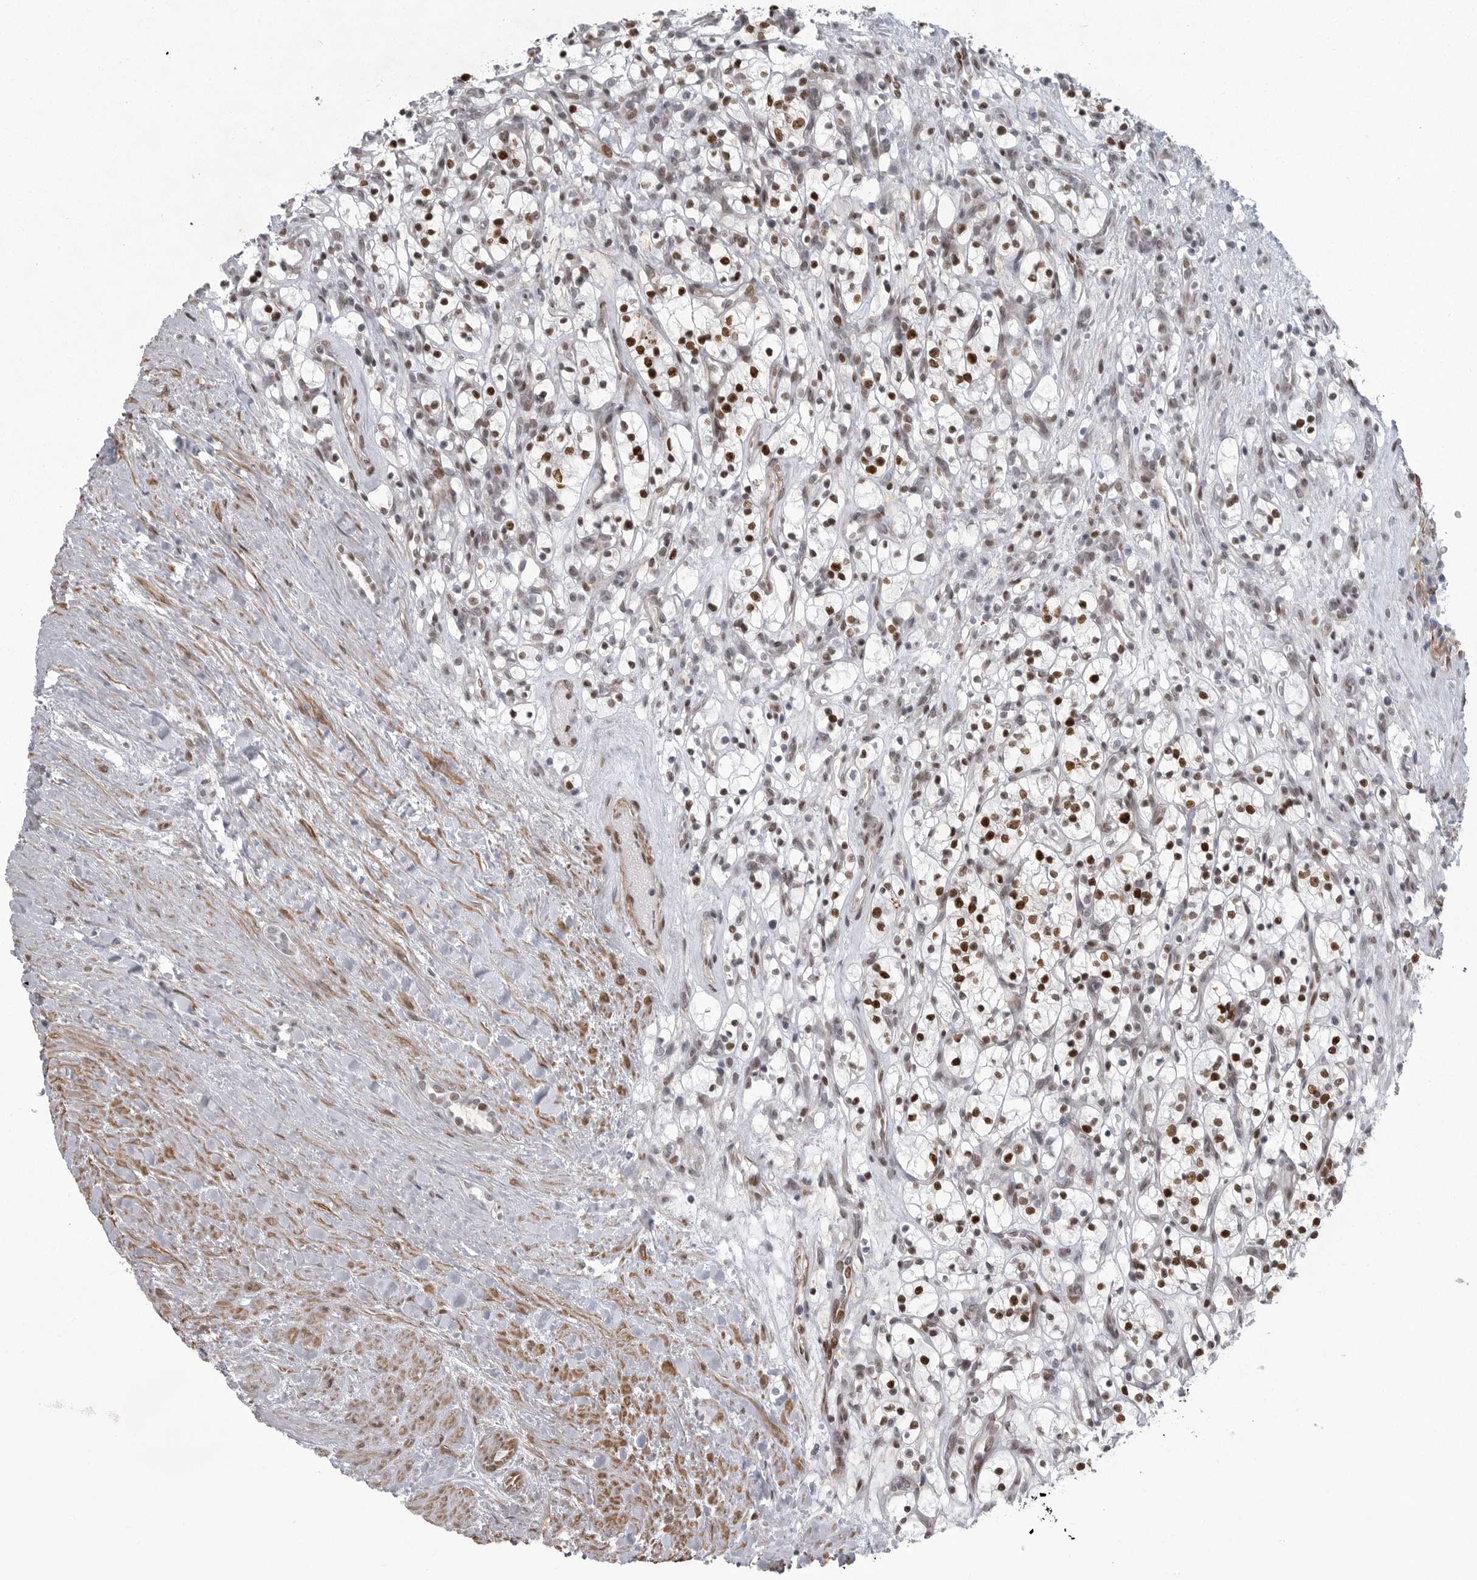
{"staining": {"intensity": "strong", "quantity": "25%-75%", "location": "nuclear"}, "tissue": "renal cancer", "cell_type": "Tumor cells", "image_type": "cancer", "snomed": [{"axis": "morphology", "description": "Adenocarcinoma, NOS"}, {"axis": "topography", "description": "Kidney"}], "caption": "This micrograph shows immunohistochemistry staining of adenocarcinoma (renal), with high strong nuclear positivity in approximately 25%-75% of tumor cells.", "gene": "HMGN3", "patient": {"sex": "female", "age": 57}}